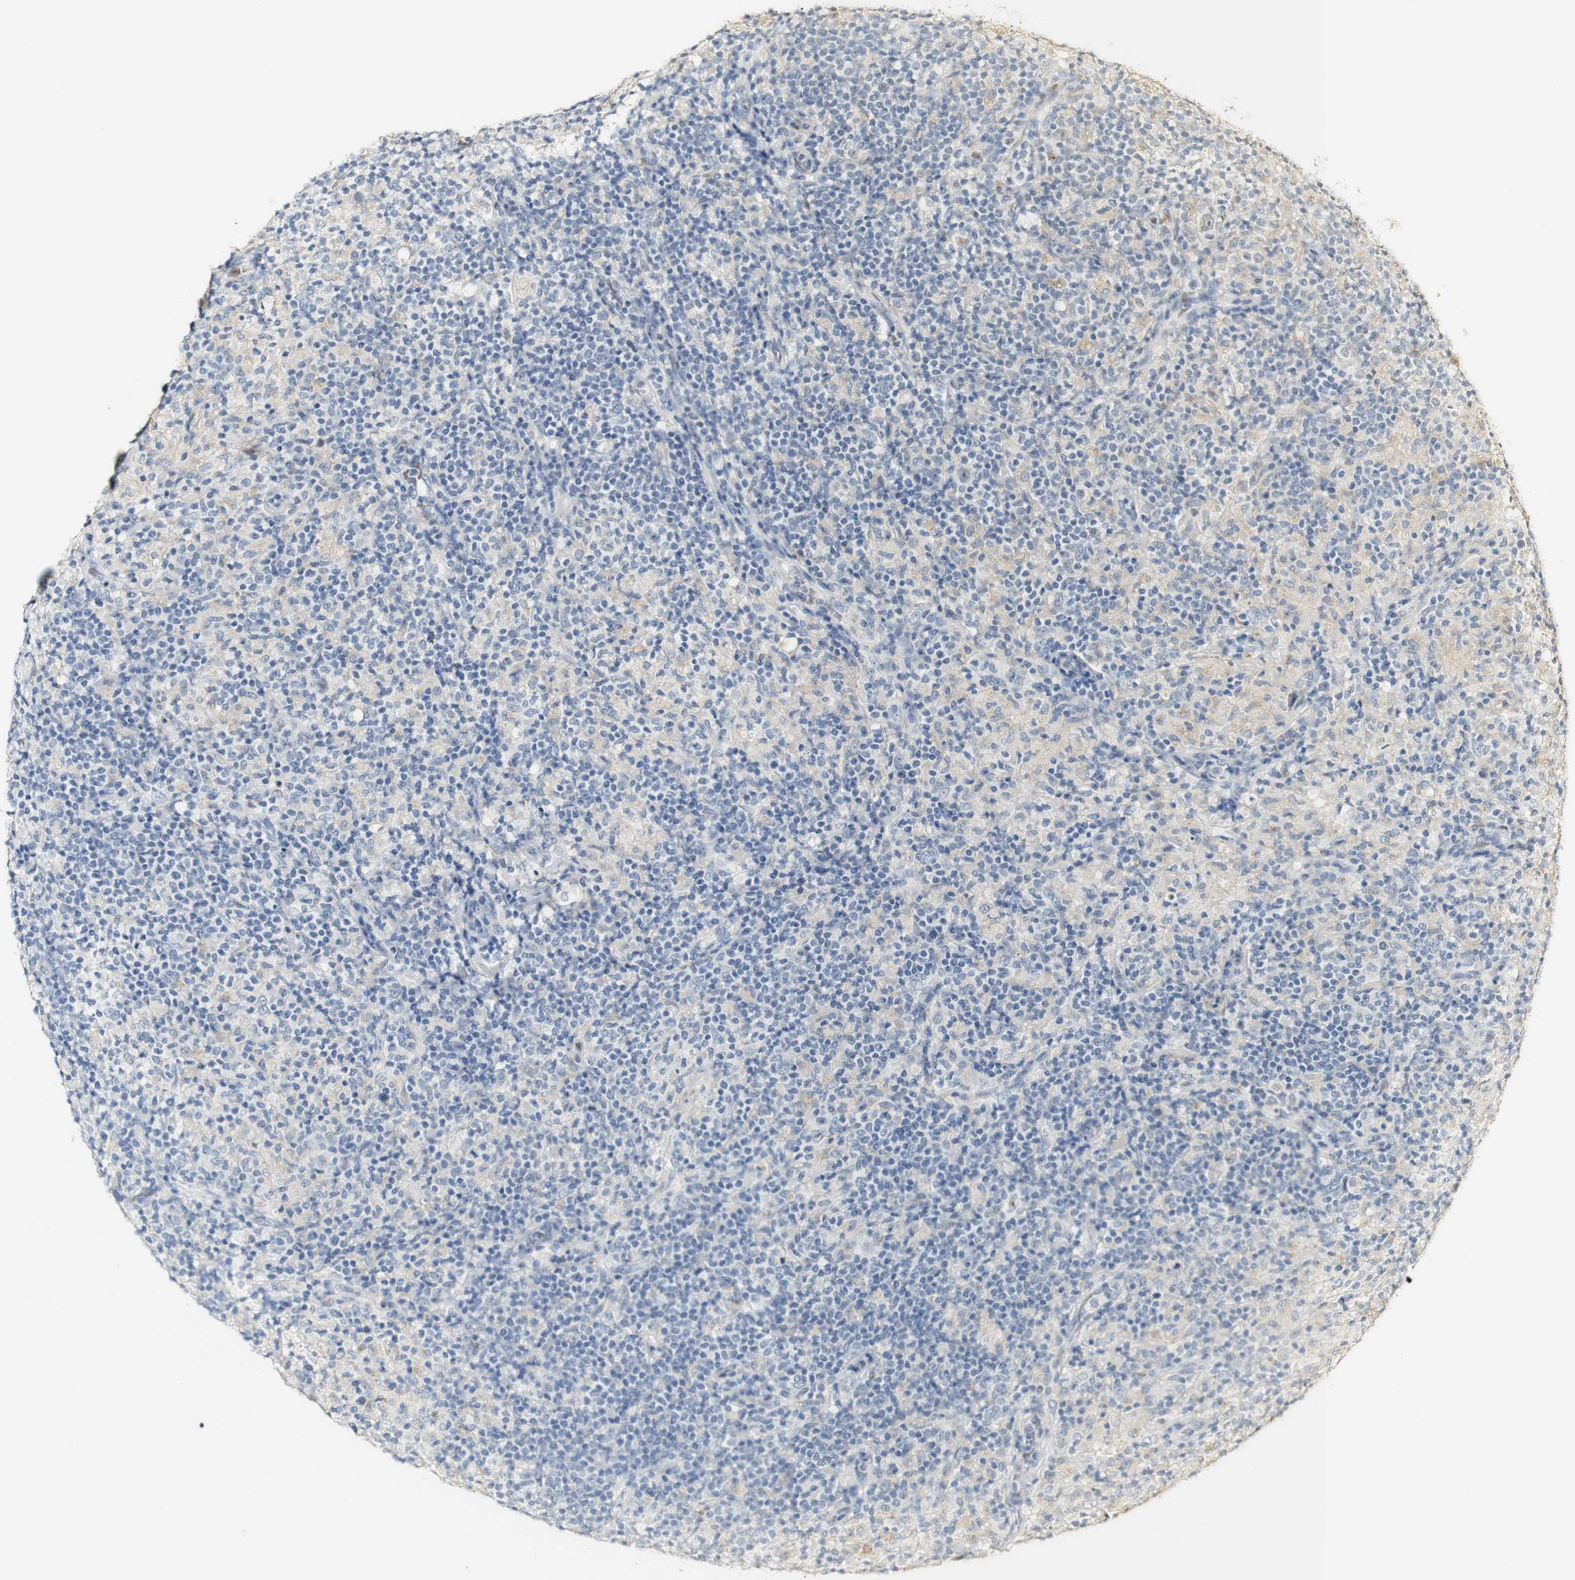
{"staining": {"intensity": "negative", "quantity": "none", "location": "none"}, "tissue": "lymphoma", "cell_type": "Tumor cells", "image_type": "cancer", "snomed": [{"axis": "morphology", "description": "Hodgkin's disease, NOS"}, {"axis": "topography", "description": "Lymph node"}], "caption": "Lymphoma was stained to show a protein in brown. There is no significant staining in tumor cells.", "gene": "SYT7", "patient": {"sex": "male", "age": 70}}